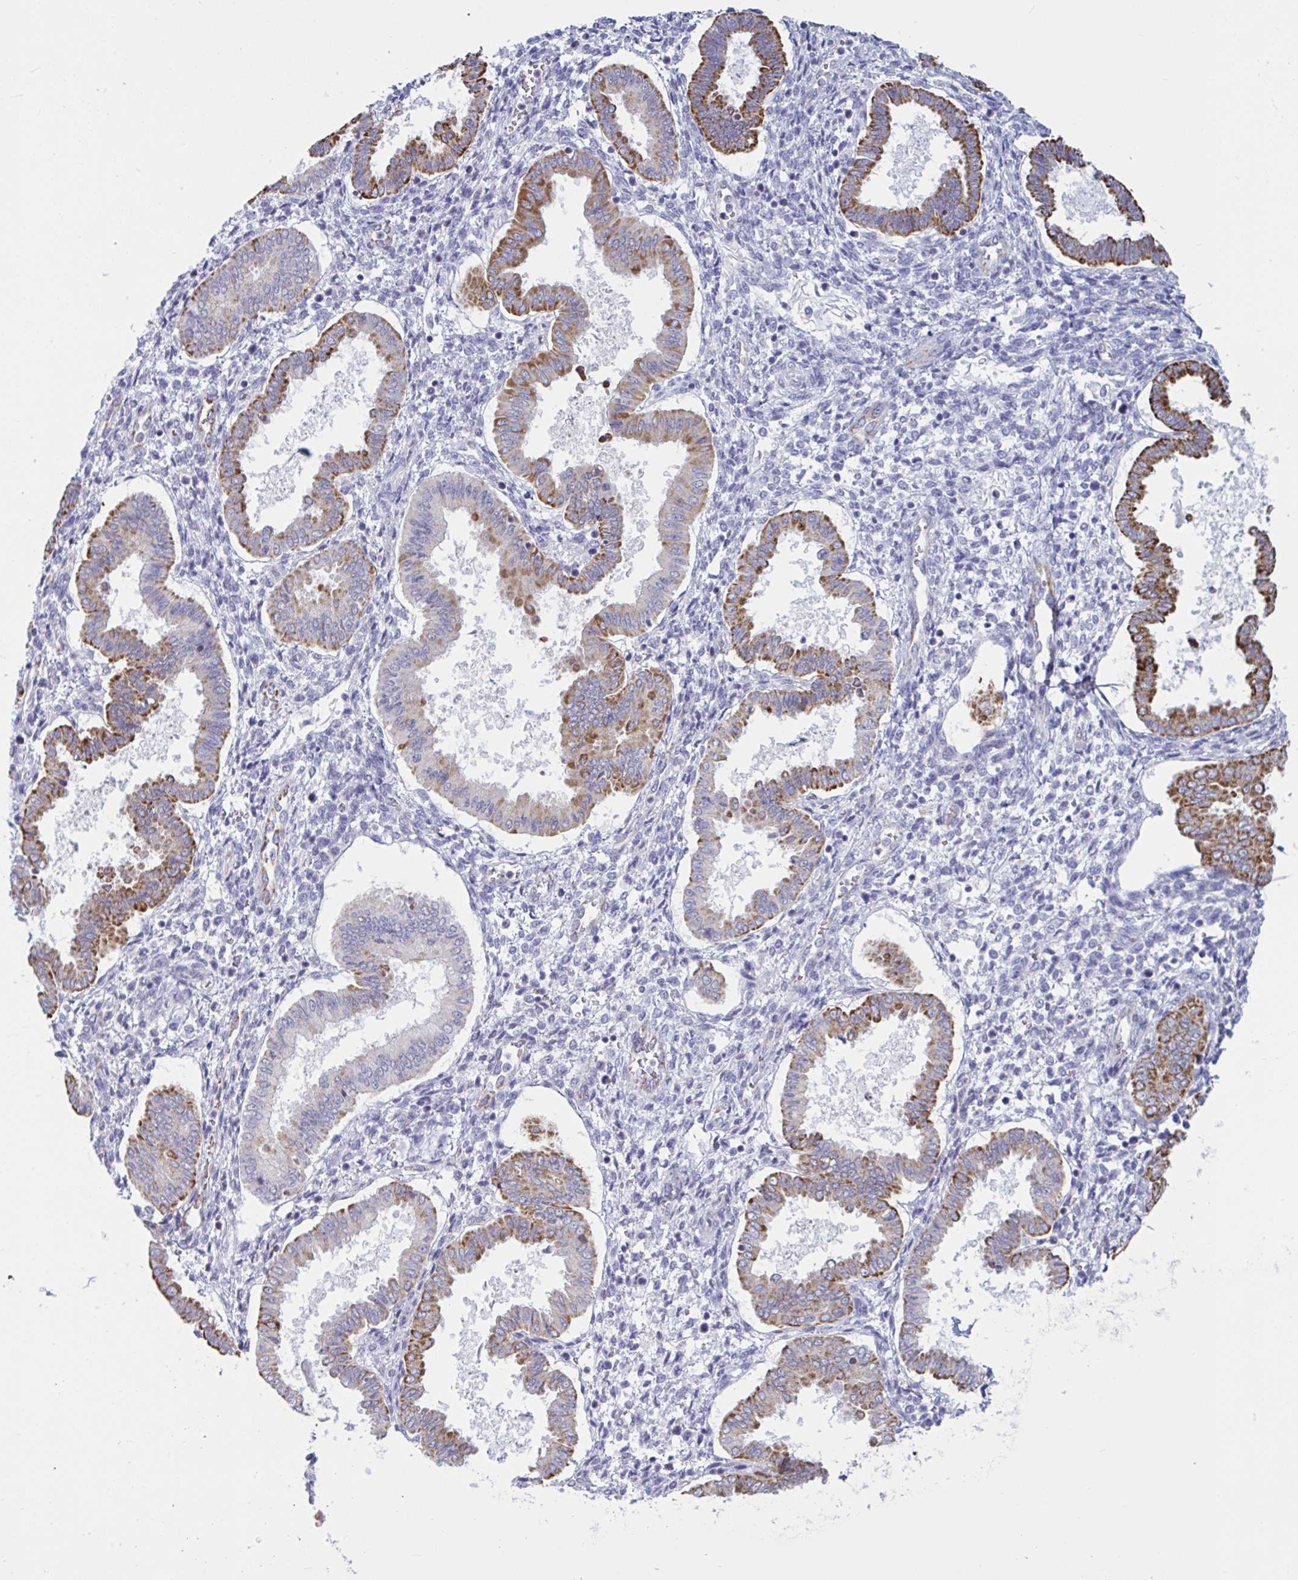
{"staining": {"intensity": "negative", "quantity": "none", "location": "none"}, "tissue": "endometrium", "cell_type": "Cells in endometrial stroma", "image_type": "normal", "snomed": [{"axis": "morphology", "description": "Normal tissue, NOS"}, {"axis": "topography", "description": "Endometrium"}], "caption": "There is no significant expression in cells in endometrial stroma of endometrium. (DAB IHC with hematoxylin counter stain).", "gene": "TANK", "patient": {"sex": "female", "age": 24}}